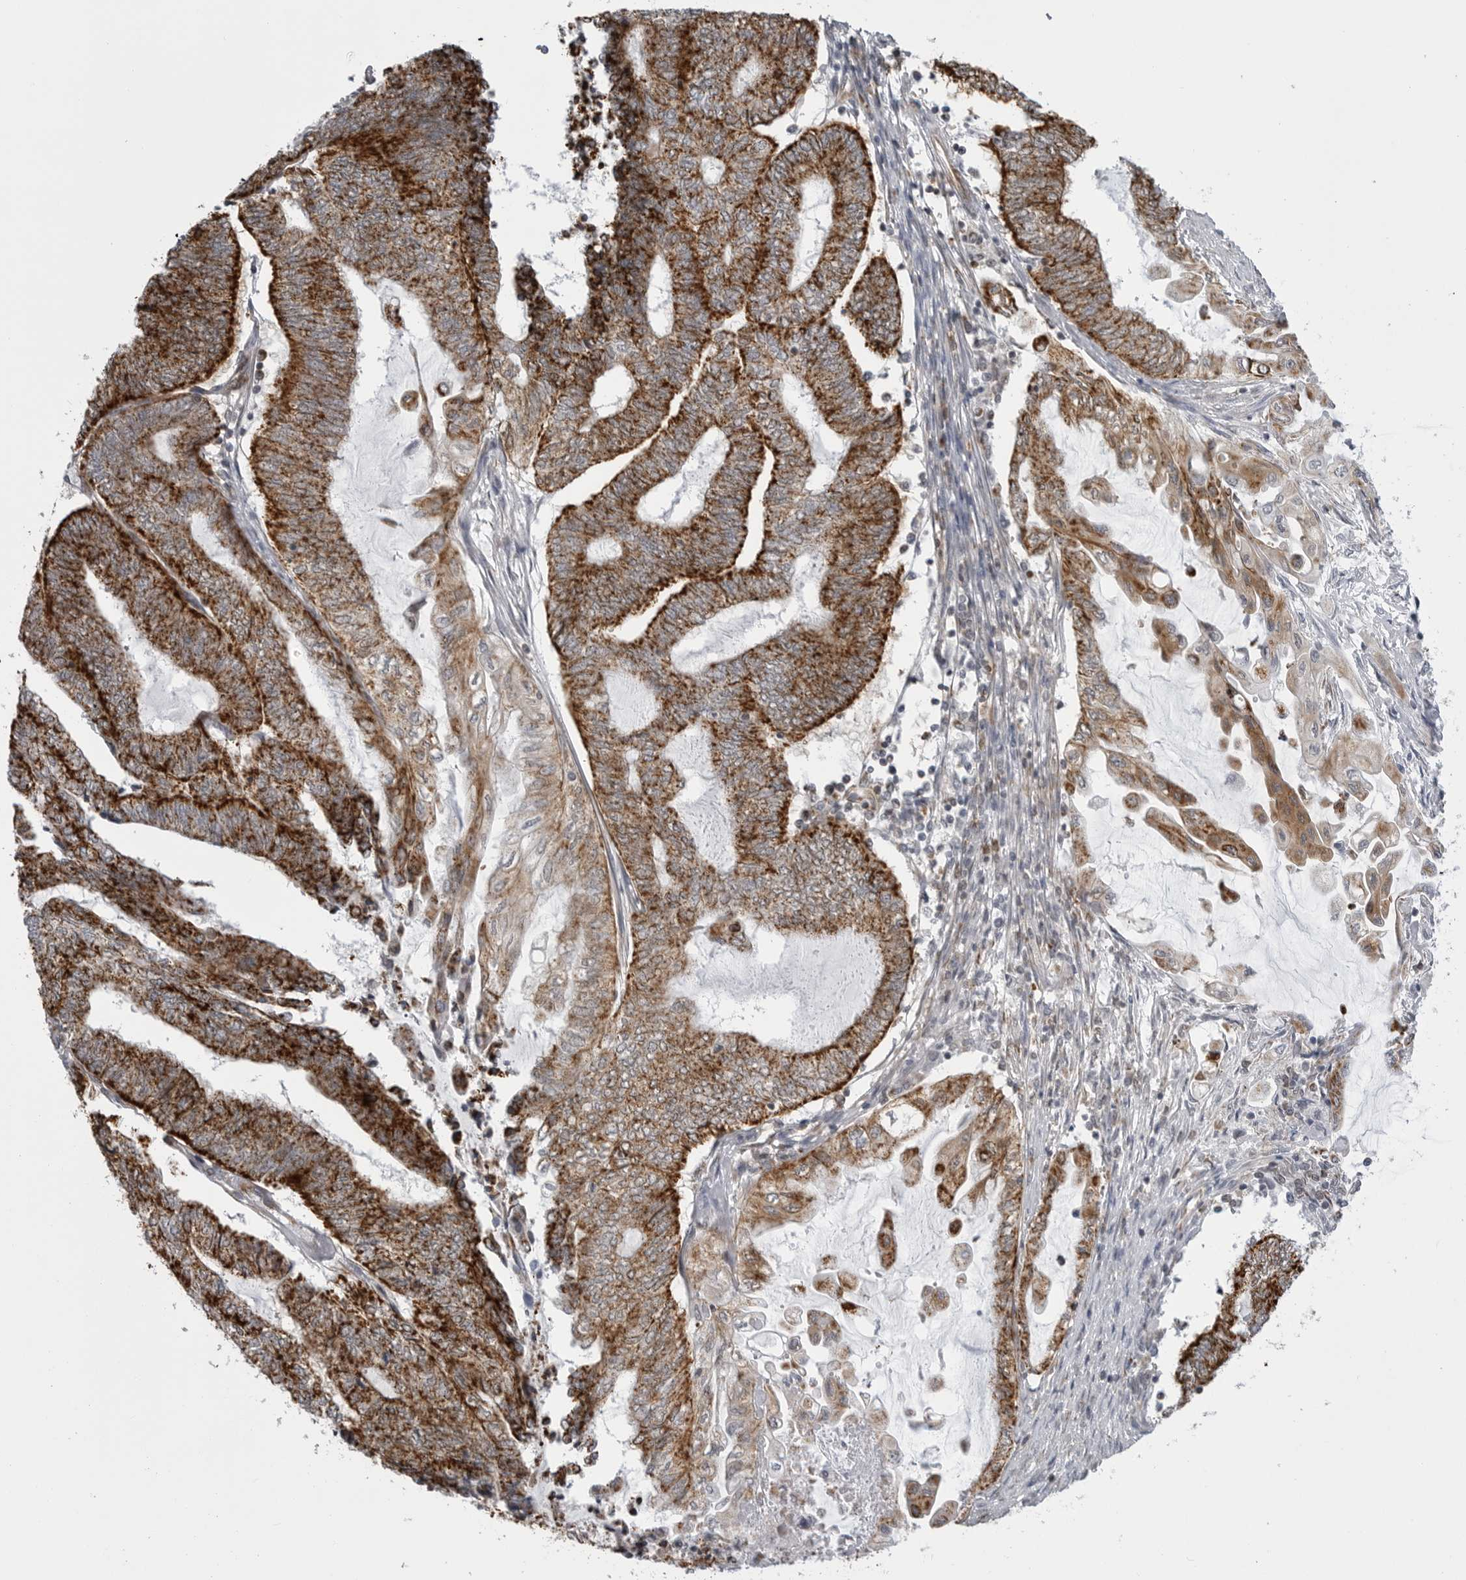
{"staining": {"intensity": "strong", "quantity": ">75%", "location": "cytoplasmic/membranous"}, "tissue": "endometrial cancer", "cell_type": "Tumor cells", "image_type": "cancer", "snomed": [{"axis": "morphology", "description": "Adenocarcinoma, NOS"}, {"axis": "topography", "description": "Uterus"}, {"axis": "topography", "description": "Endometrium"}], "caption": "Human endometrial cancer stained with a brown dye shows strong cytoplasmic/membranous positive expression in approximately >75% of tumor cells.", "gene": "FH", "patient": {"sex": "female", "age": 70}}